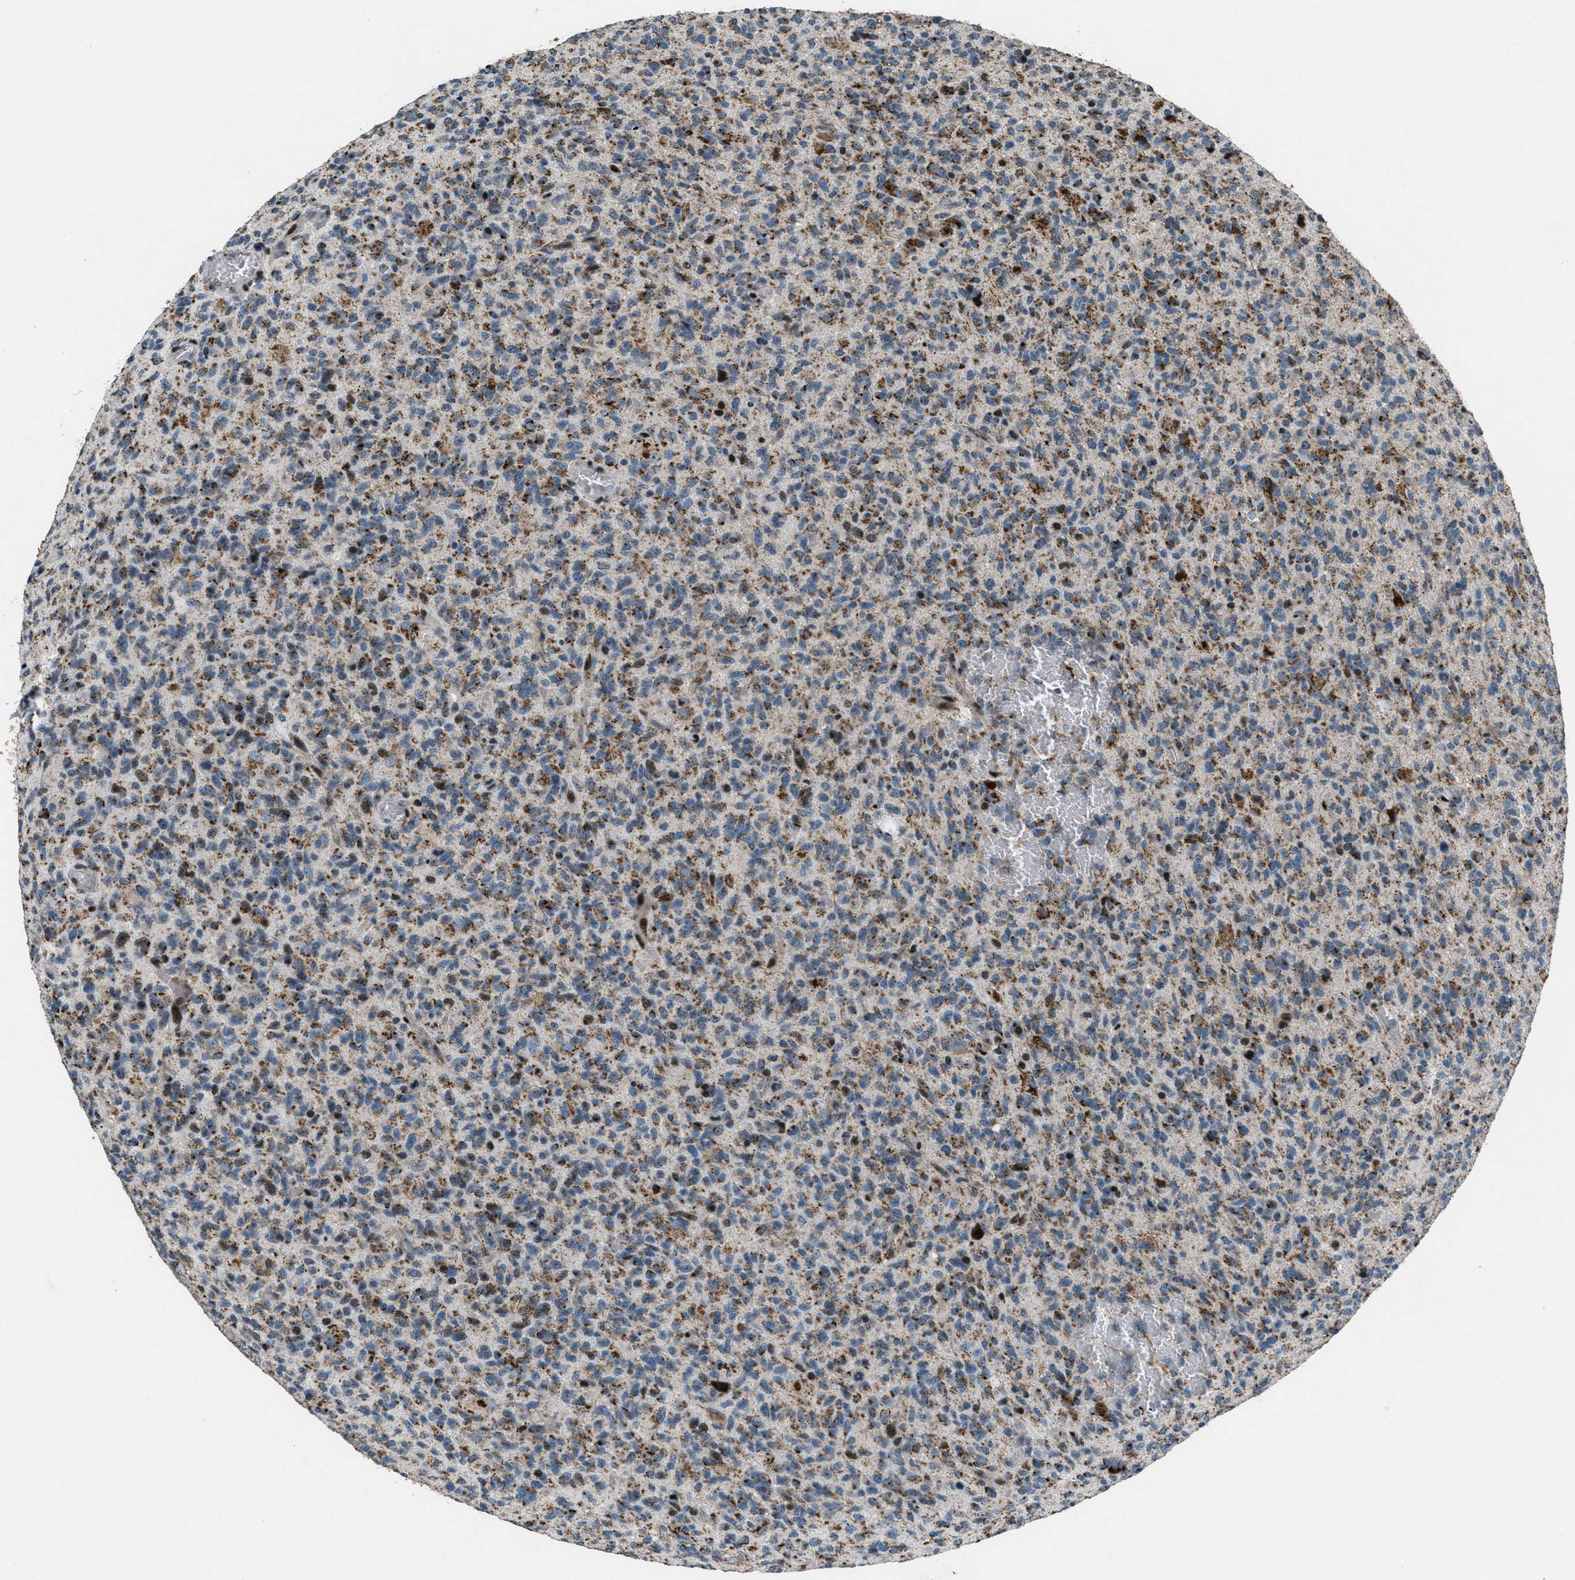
{"staining": {"intensity": "moderate", "quantity": ">75%", "location": "cytoplasmic/membranous"}, "tissue": "glioma", "cell_type": "Tumor cells", "image_type": "cancer", "snomed": [{"axis": "morphology", "description": "Glioma, malignant, High grade"}, {"axis": "topography", "description": "Brain"}], "caption": "Brown immunohistochemical staining in glioma reveals moderate cytoplasmic/membranous positivity in approximately >75% of tumor cells. (IHC, brightfield microscopy, high magnification).", "gene": "GPC6", "patient": {"sex": "male", "age": 71}}